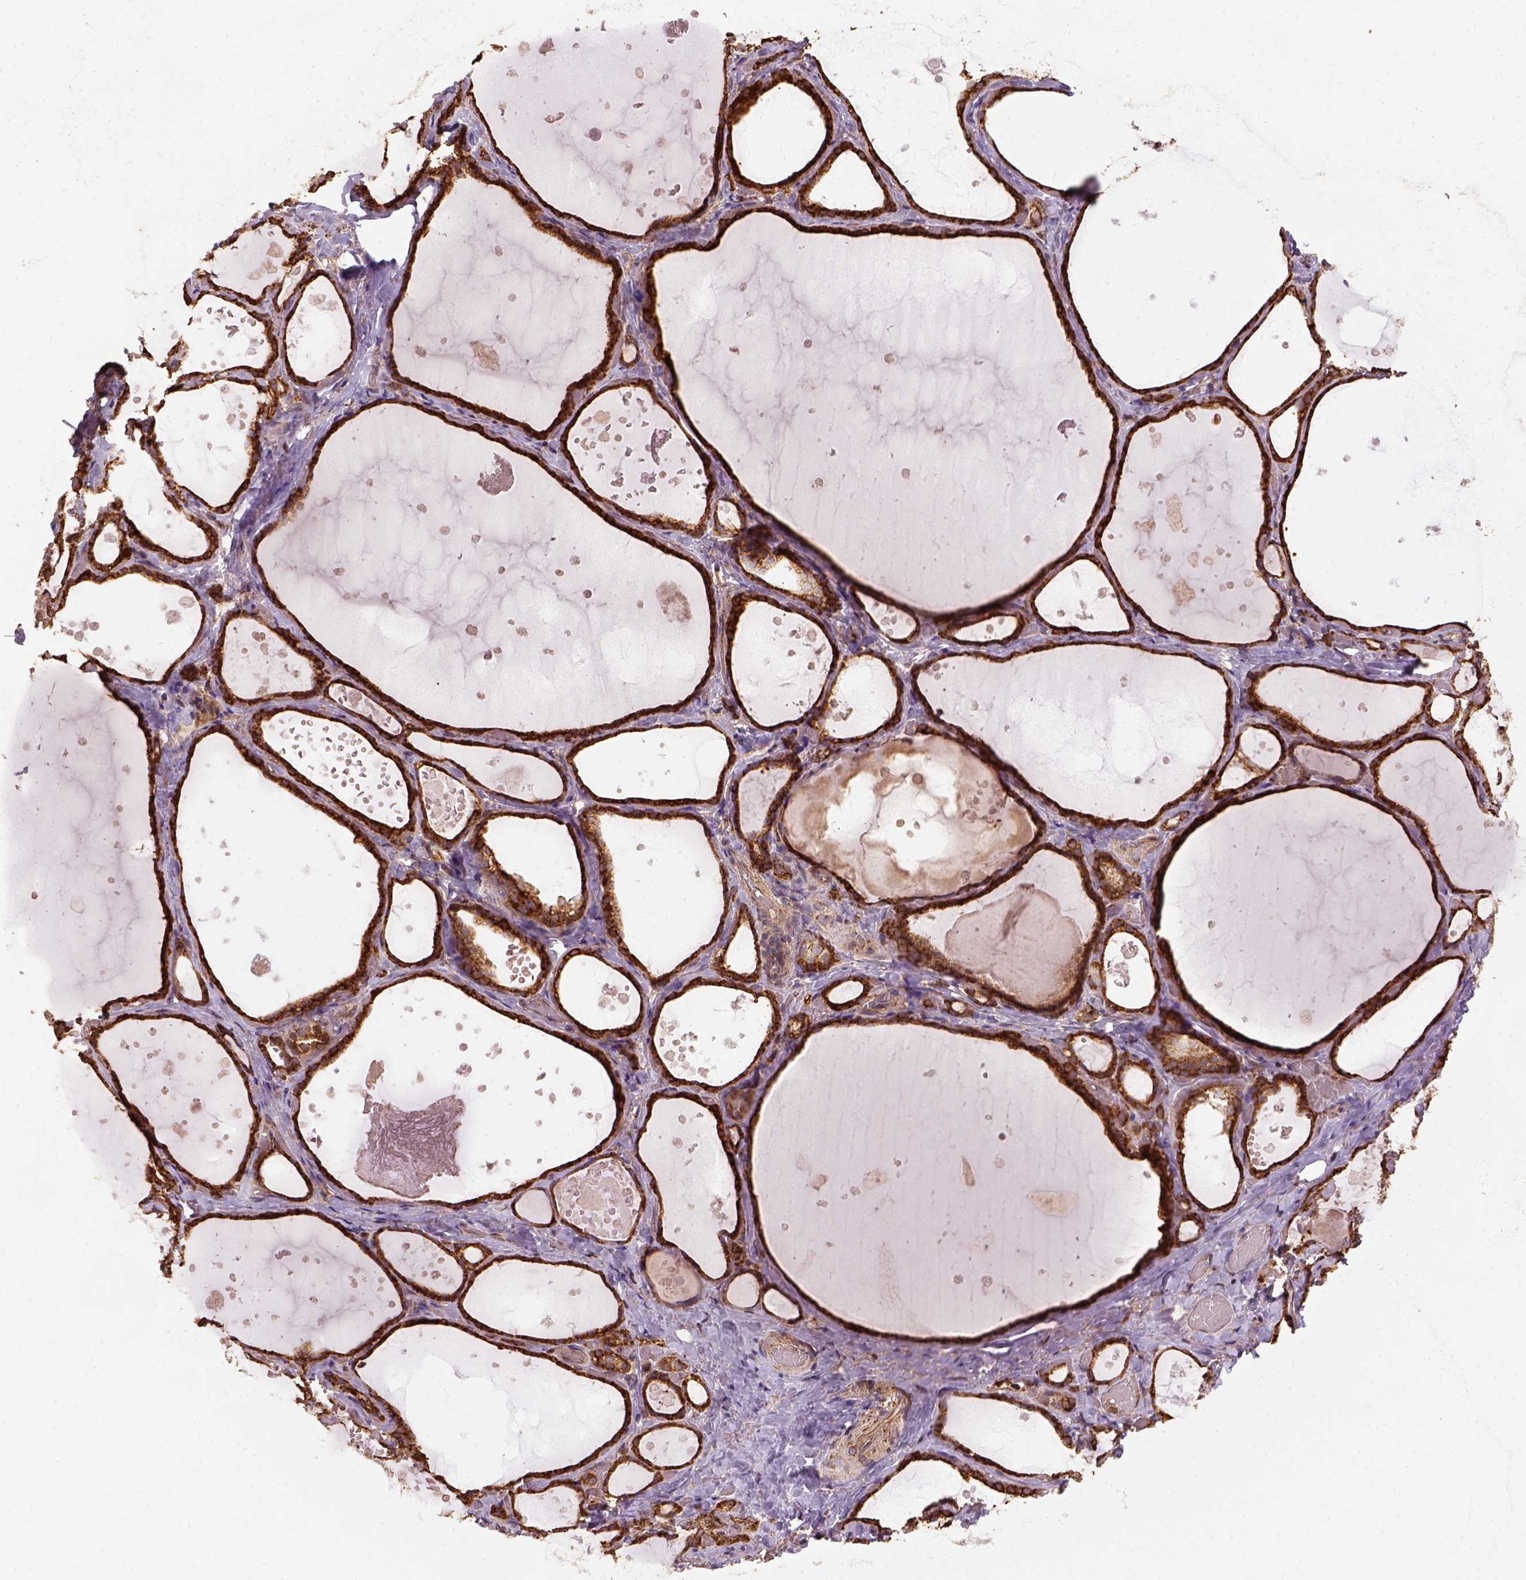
{"staining": {"intensity": "strong", "quantity": ">75%", "location": "cytoplasmic/membranous"}, "tissue": "thyroid gland", "cell_type": "Glandular cells", "image_type": "normal", "snomed": [{"axis": "morphology", "description": "Normal tissue, NOS"}, {"axis": "topography", "description": "Thyroid gland"}], "caption": "Thyroid gland stained with DAB immunohistochemistry shows high levels of strong cytoplasmic/membranous staining in about >75% of glandular cells.", "gene": "MAPK8IP3", "patient": {"sex": "female", "age": 56}}